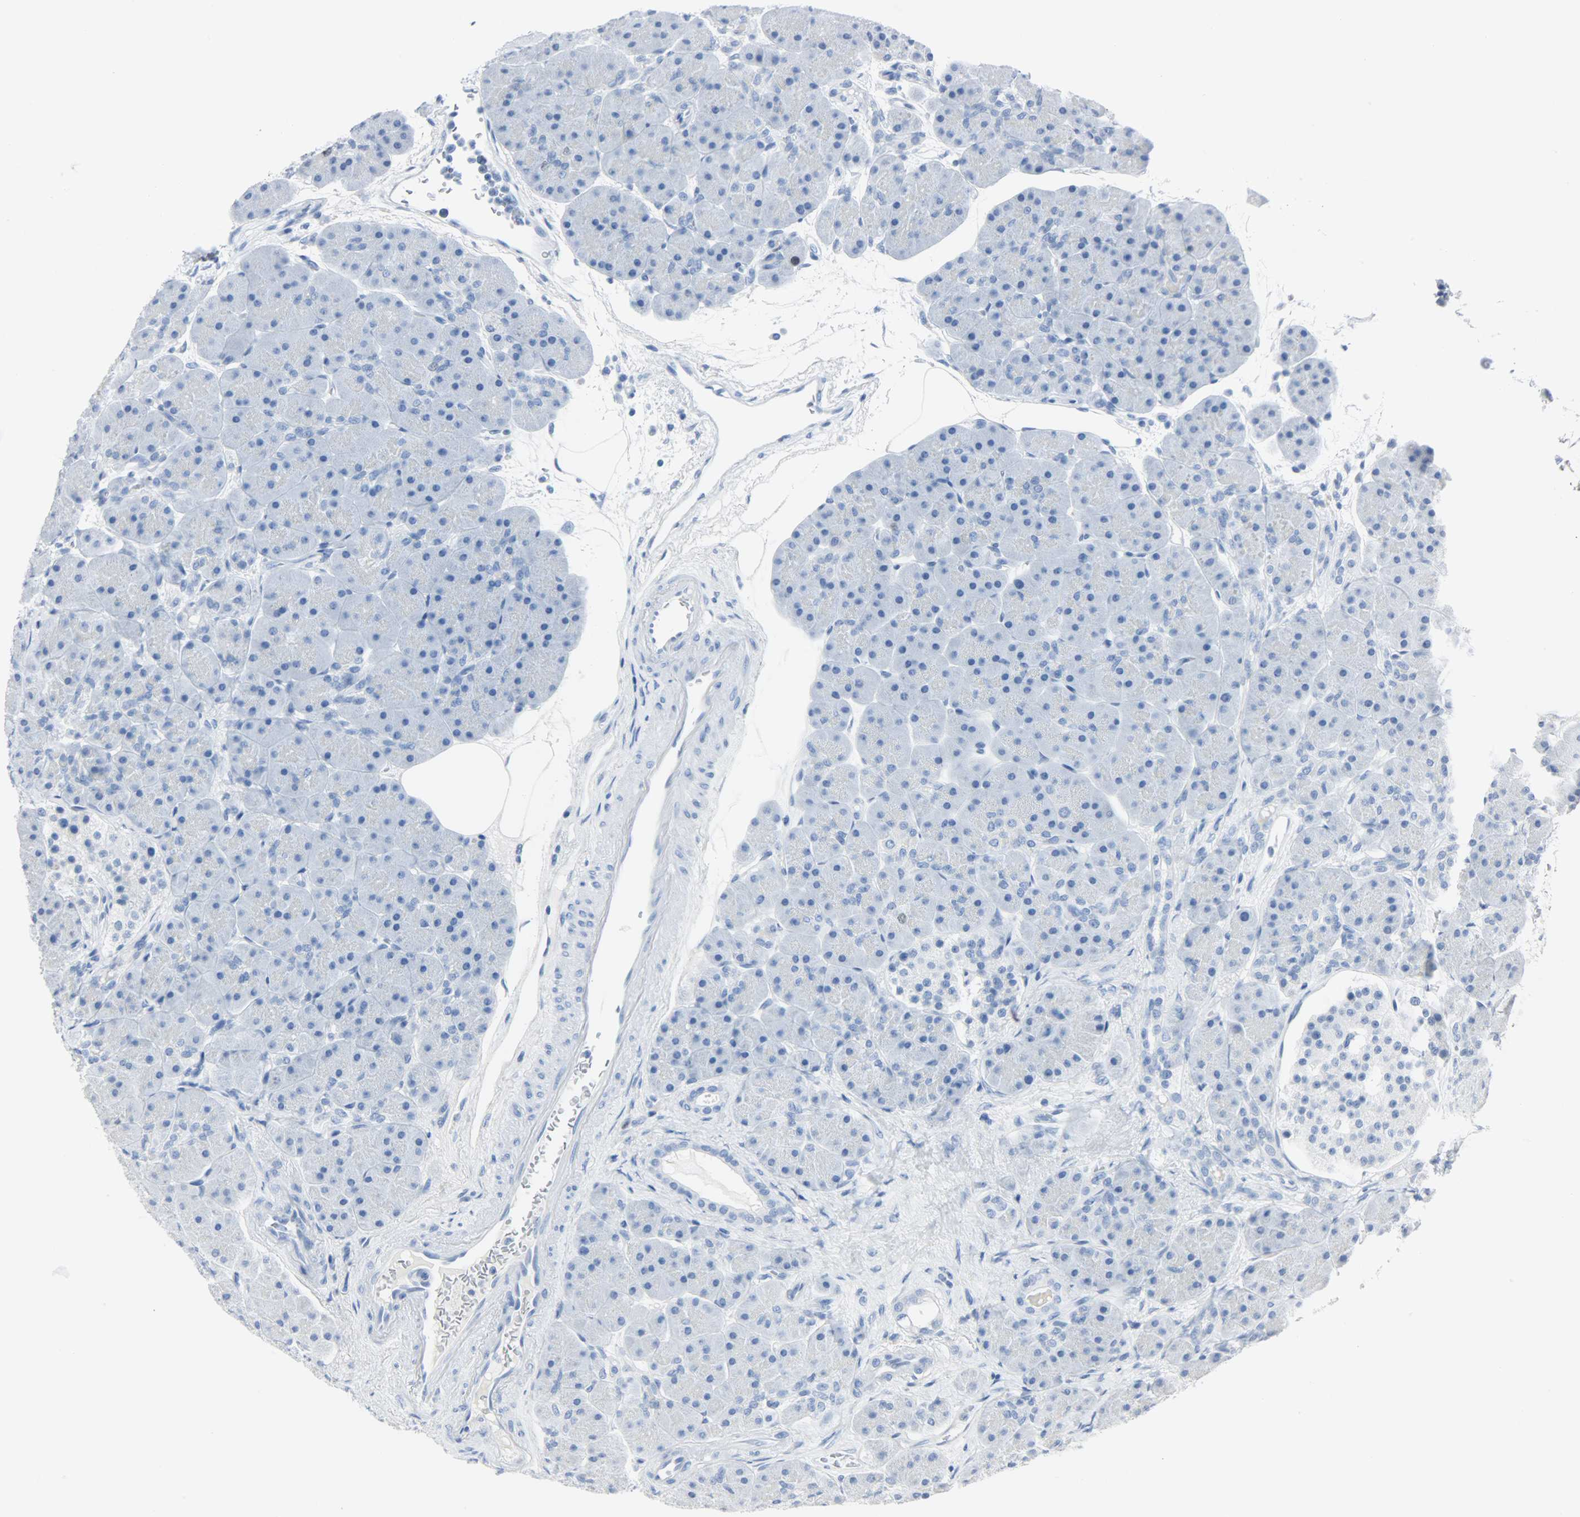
{"staining": {"intensity": "negative", "quantity": "none", "location": "none"}, "tissue": "pancreas", "cell_type": "Exocrine glandular cells", "image_type": "normal", "snomed": [{"axis": "morphology", "description": "Normal tissue, NOS"}, {"axis": "topography", "description": "Pancreas"}], "caption": "An IHC histopathology image of unremarkable pancreas is shown. There is no staining in exocrine glandular cells of pancreas. (DAB immunohistochemistry visualized using brightfield microscopy, high magnification).", "gene": "HELLS", "patient": {"sex": "male", "age": 66}}